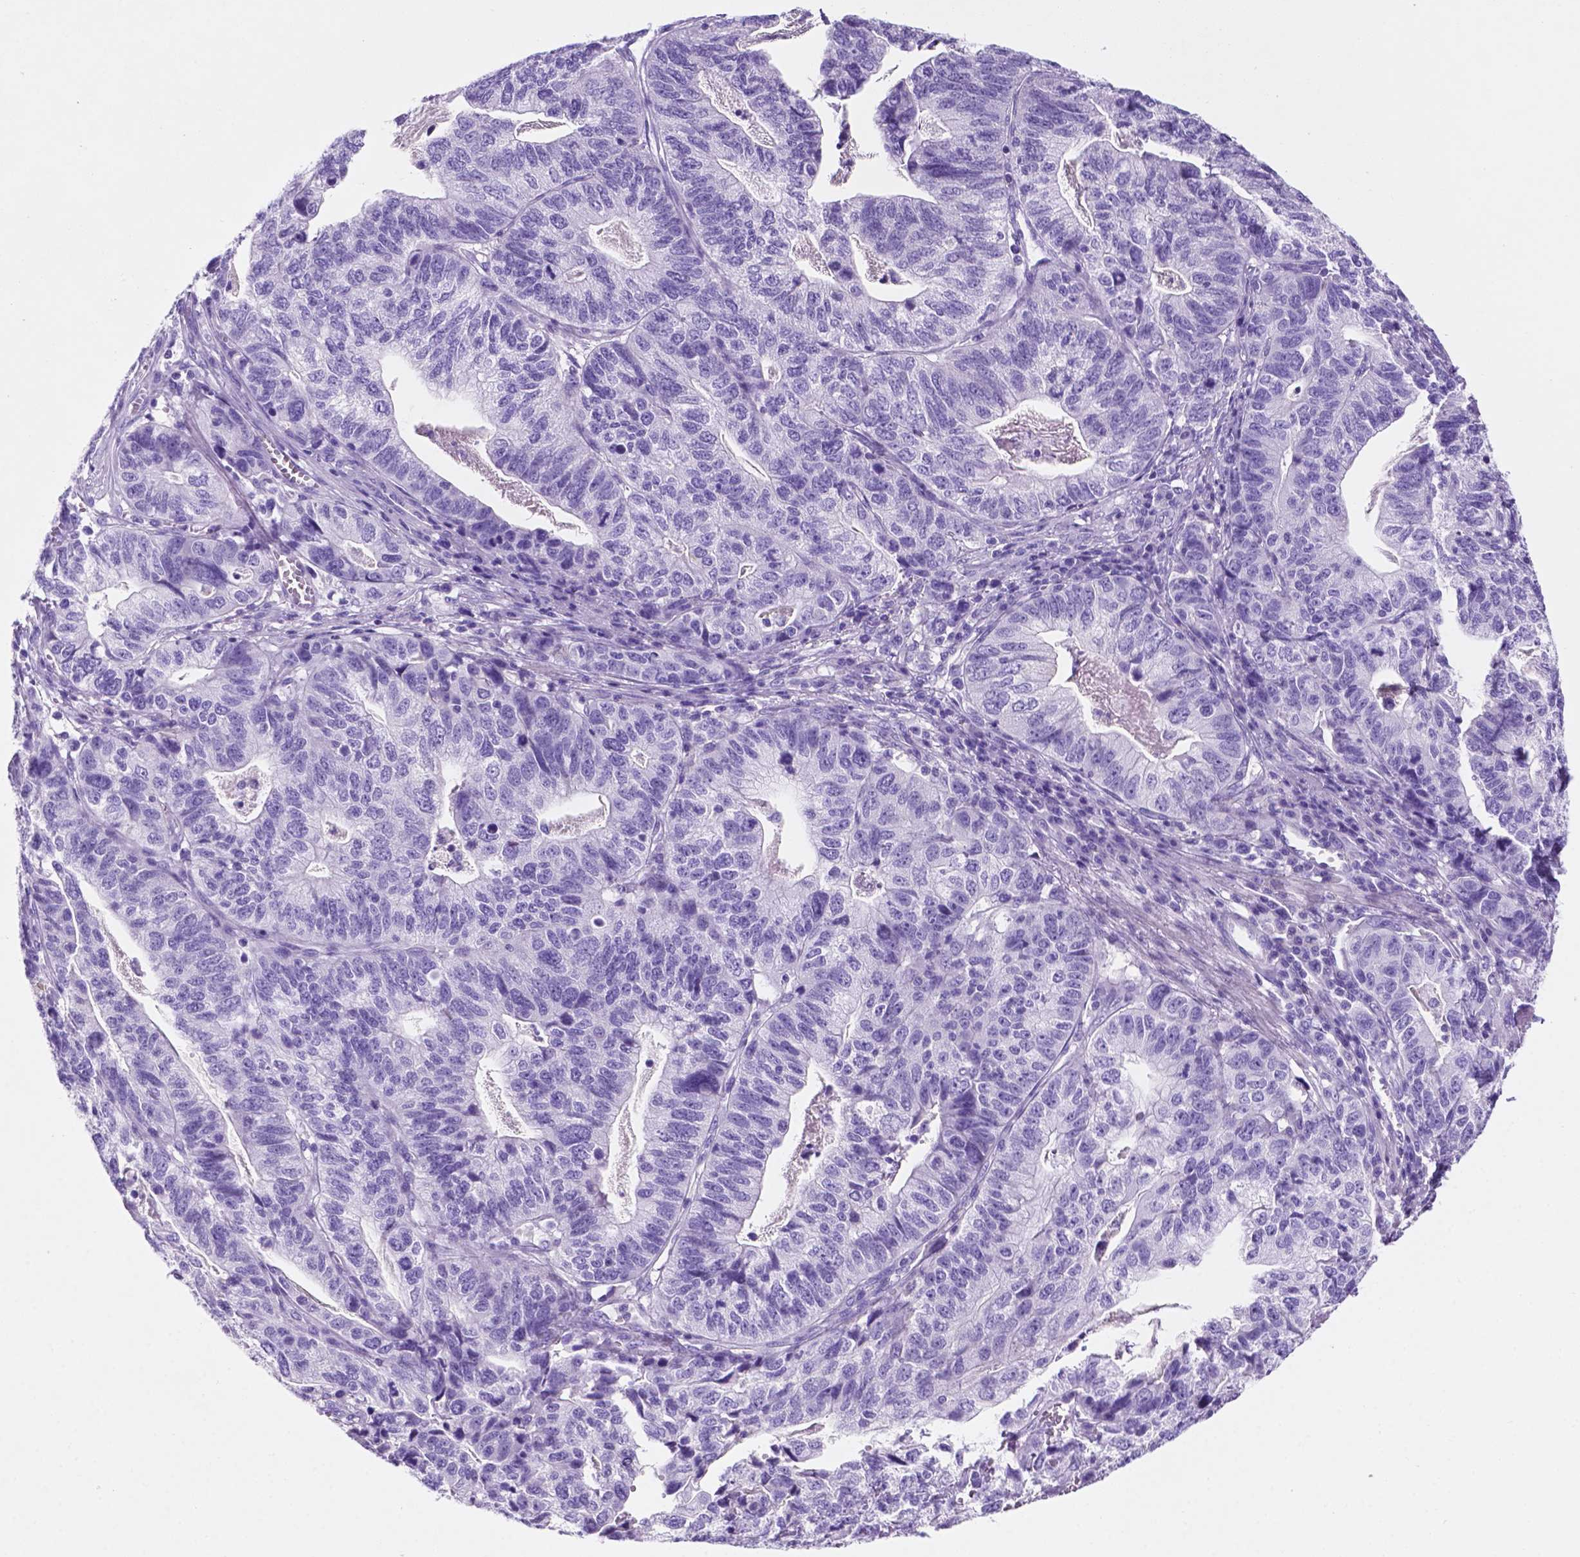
{"staining": {"intensity": "negative", "quantity": "none", "location": "none"}, "tissue": "stomach cancer", "cell_type": "Tumor cells", "image_type": "cancer", "snomed": [{"axis": "morphology", "description": "Adenocarcinoma, NOS"}, {"axis": "topography", "description": "Stomach, upper"}], "caption": "Immunohistochemistry (IHC) of human stomach cancer (adenocarcinoma) exhibits no expression in tumor cells. Nuclei are stained in blue.", "gene": "POU4F1", "patient": {"sex": "female", "age": 67}}